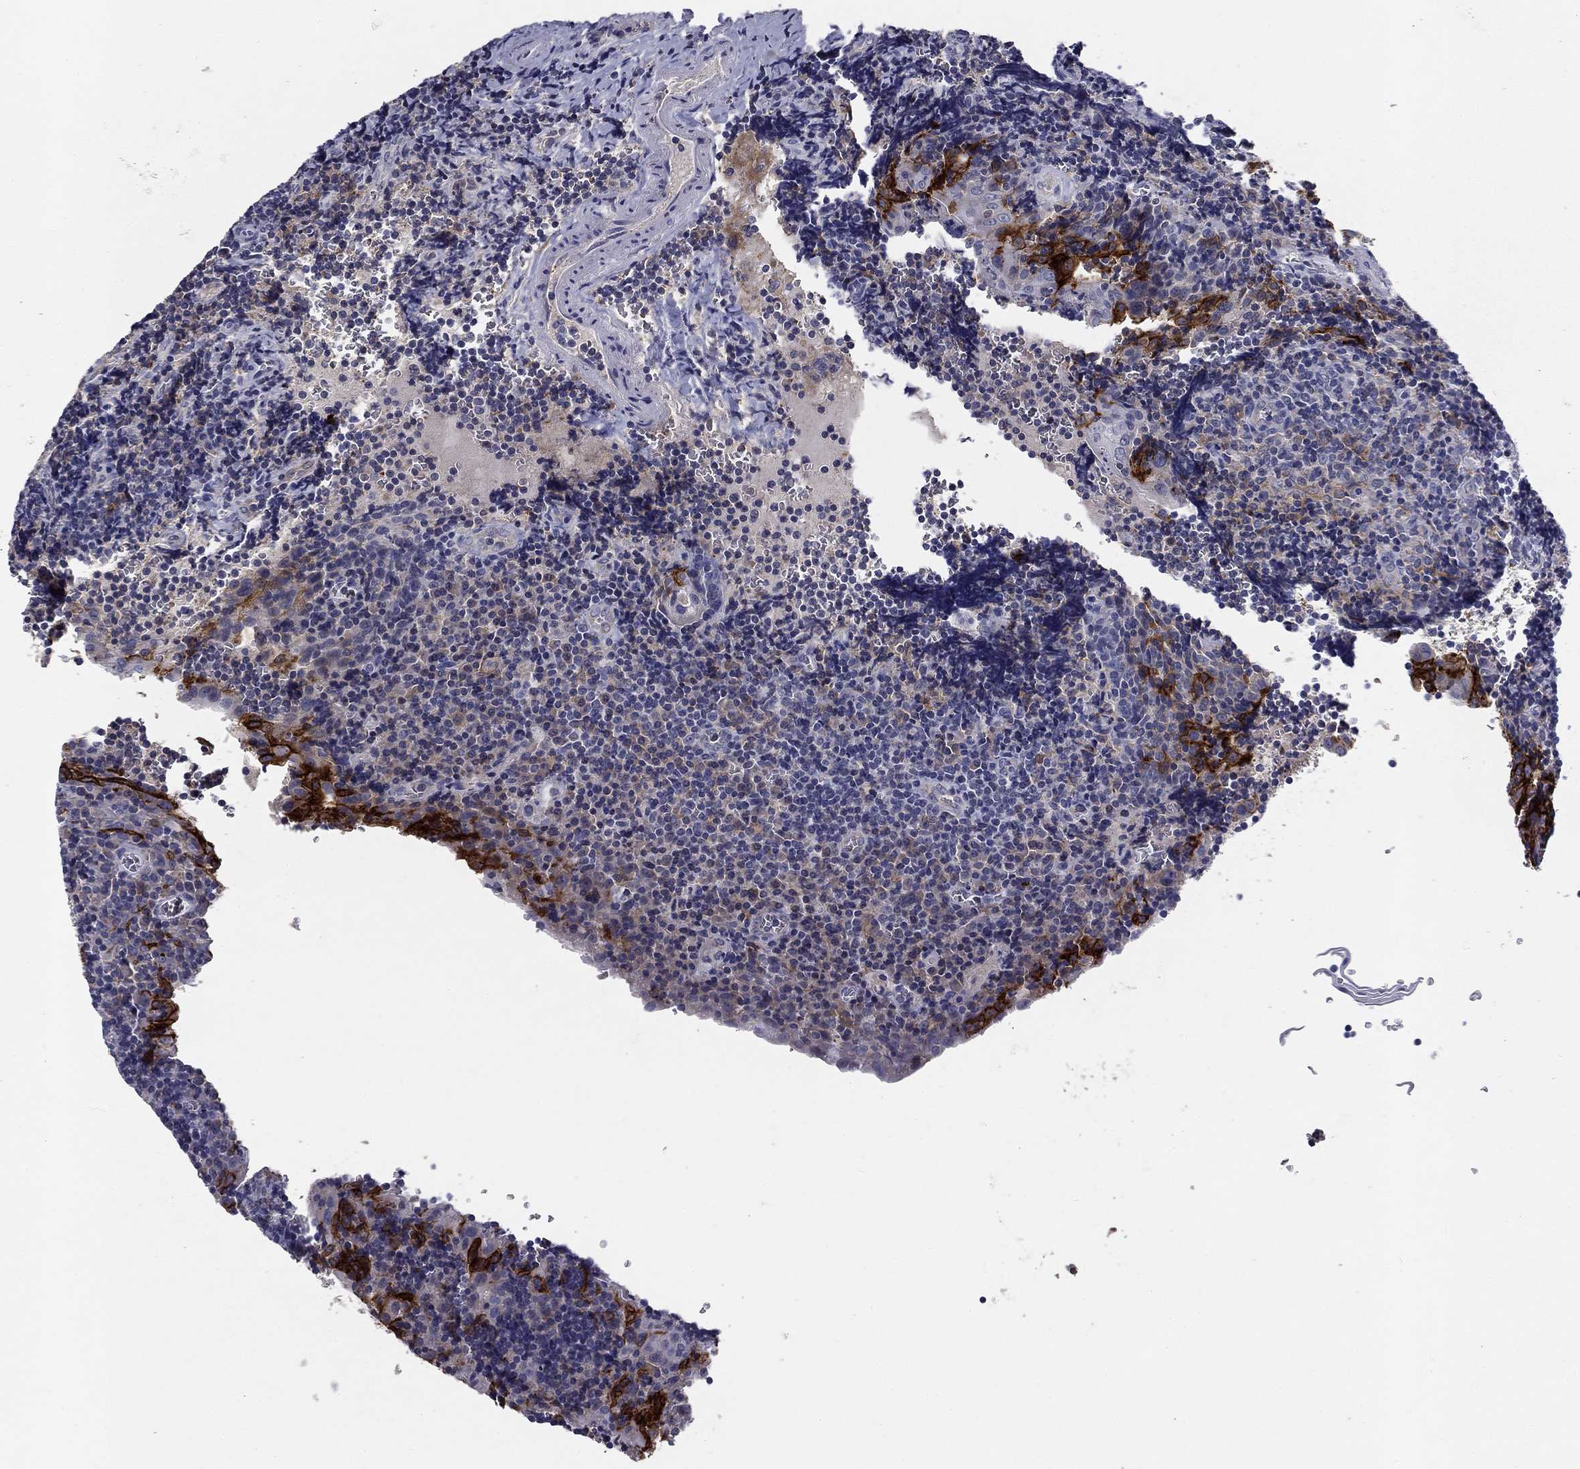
{"staining": {"intensity": "moderate", "quantity": "<25%", "location": "cytoplasmic/membranous"}, "tissue": "tonsil", "cell_type": "Germinal center cells", "image_type": "normal", "snomed": [{"axis": "morphology", "description": "Normal tissue, NOS"}, {"axis": "morphology", "description": "Inflammation, NOS"}, {"axis": "topography", "description": "Tonsil"}], "caption": "IHC (DAB (3,3'-diaminobenzidine)) staining of normal tonsil exhibits moderate cytoplasmic/membranous protein positivity in about <25% of germinal center cells. (Stains: DAB (3,3'-diaminobenzidine) in brown, nuclei in blue, Microscopy: brightfield microscopy at high magnification).", "gene": "CD274", "patient": {"sex": "female", "age": 31}}